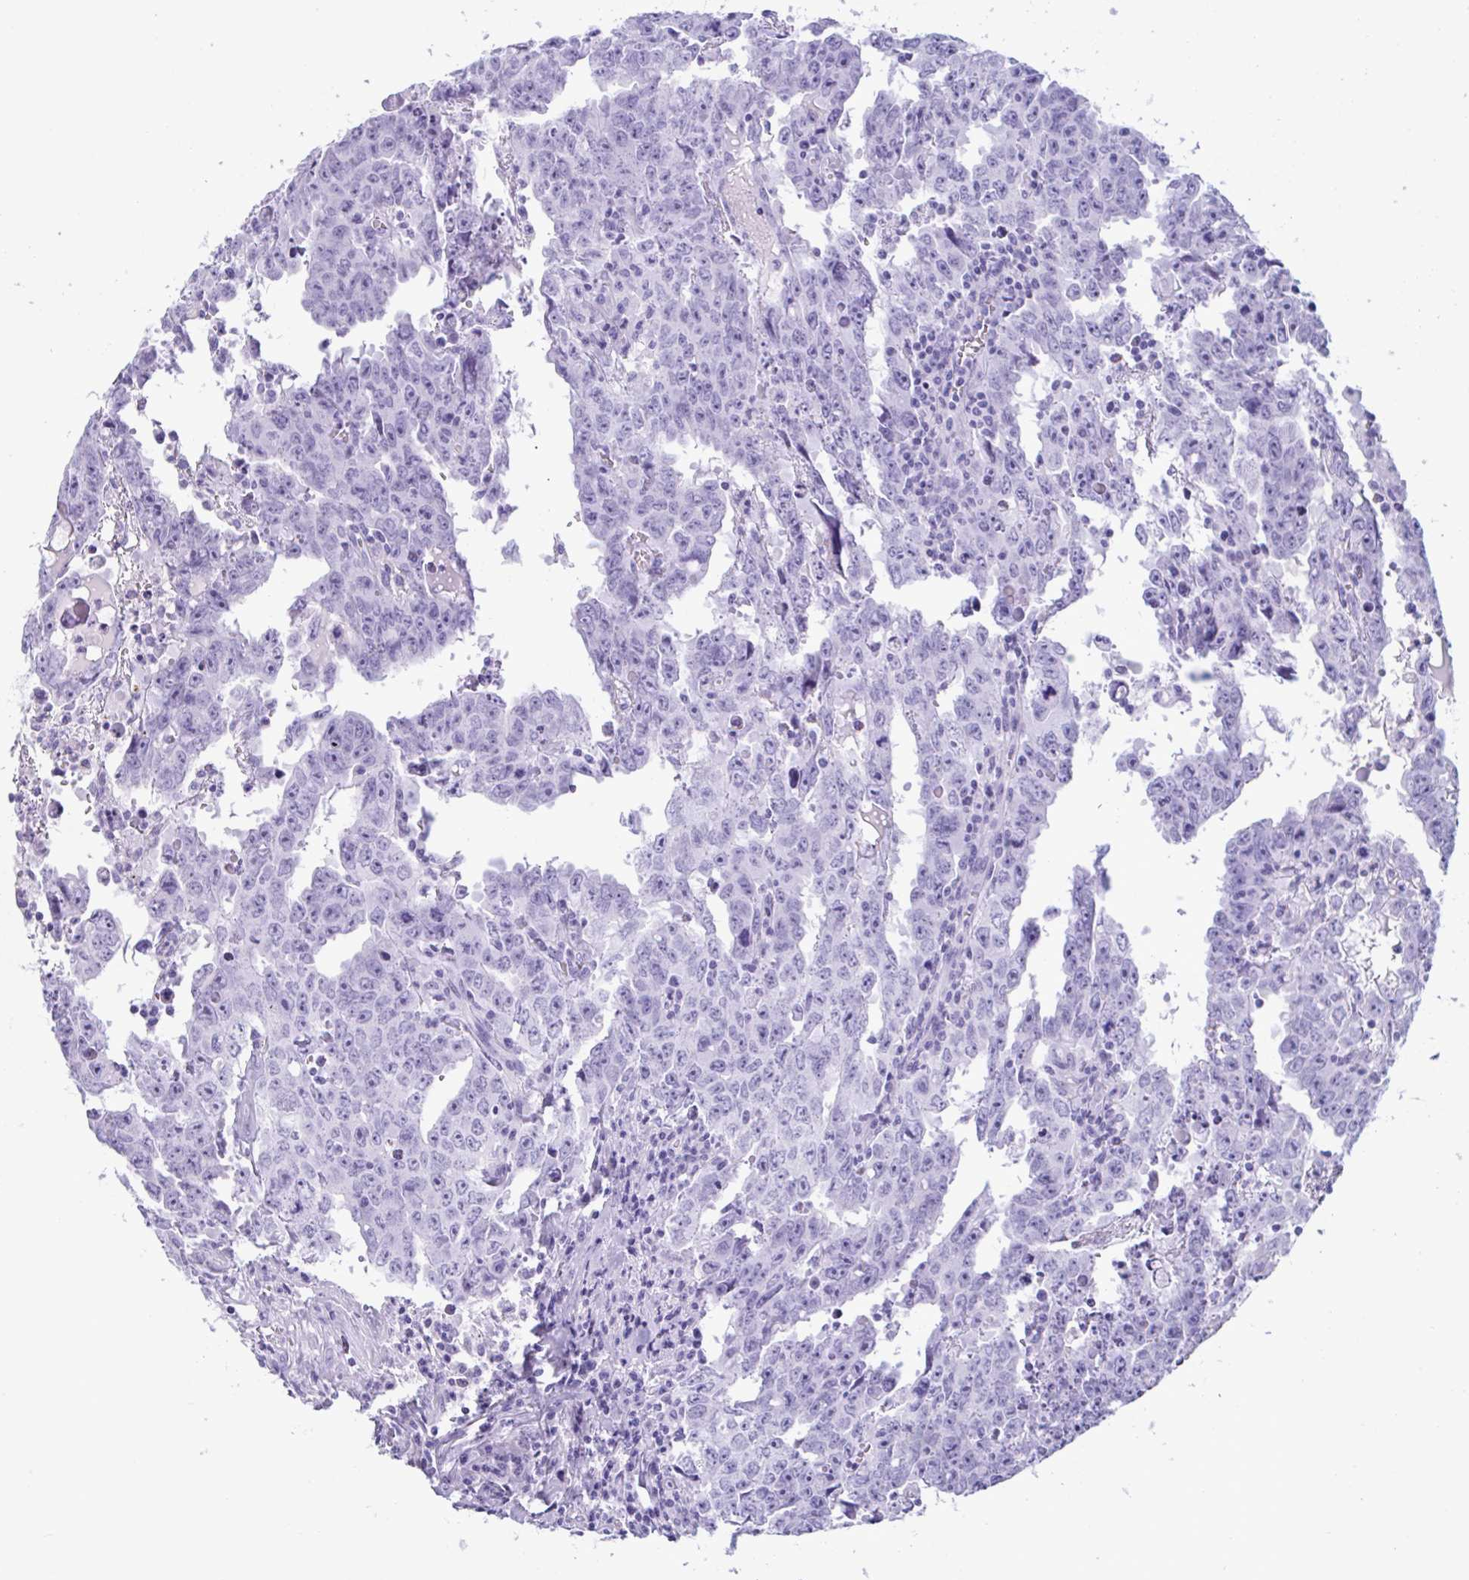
{"staining": {"intensity": "negative", "quantity": "none", "location": "none"}, "tissue": "testis cancer", "cell_type": "Tumor cells", "image_type": "cancer", "snomed": [{"axis": "morphology", "description": "Carcinoma, Embryonal, NOS"}, {"axis": "topography", "description": "Testis"}], "caption": "Immunohistochemistry histopathology image of neoplastic tissue: testis embryonal carcinoma stained with DAB (3,3'-diaminobenzidine) shows no significant protein positivity in tumor cells. (Immunohistochemistry (ihc), brightfield microscopy, high magnification).", "gene": "MRGPRG", "patient": {"sex": "male", "age": 22}}